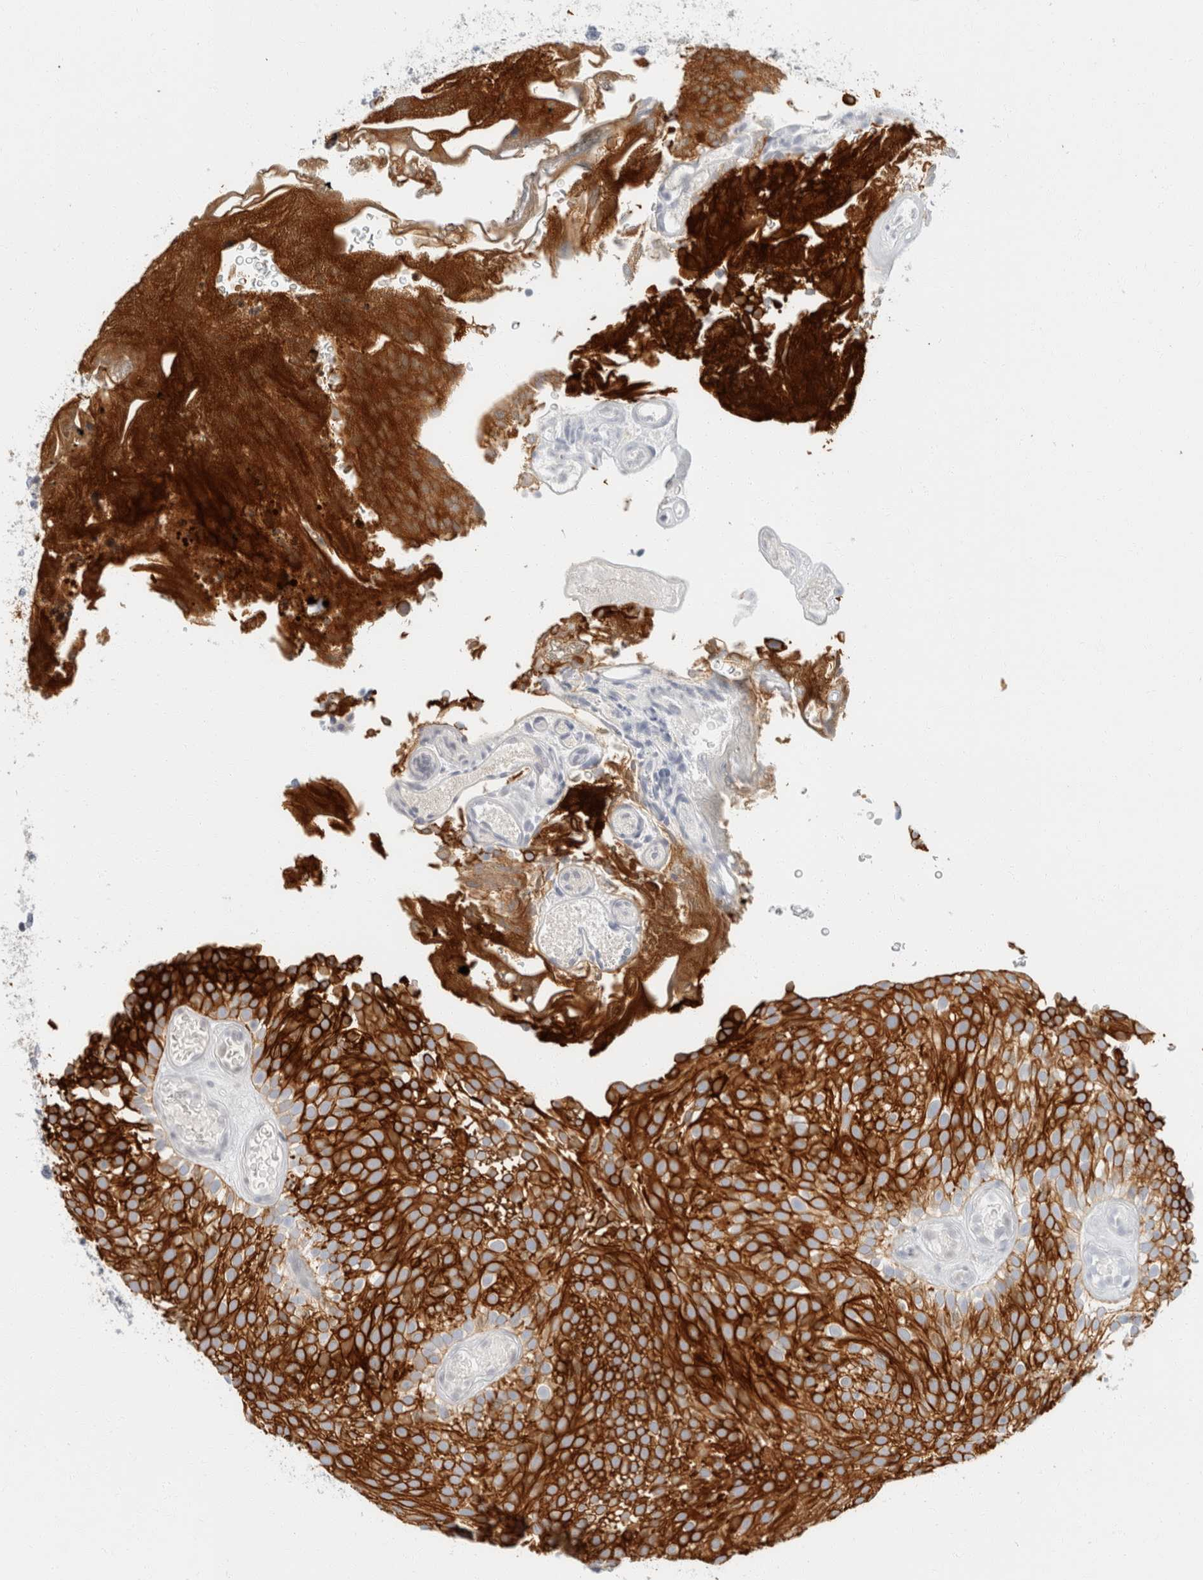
{"staining": {"intensity": "strong", "quantity": ">75%", "location": "cytoplasmic/membranous"}, "tissue": "urothelial cancer", "cell_type": "Tumor cells", "image_type": "cancer", "snomed": [{"axis": "morphology", "description": "Urothelial carcinoma, Low grade"}, {"axis": "topography", "description": "Urinary bladder"}], "caption": "Human low-grade urothelial carcinoma stained with a protein marker exhibits strong staining in tumor cells.", "gene": "KRT20", "patient": {"sex": "male", "age": 78}}